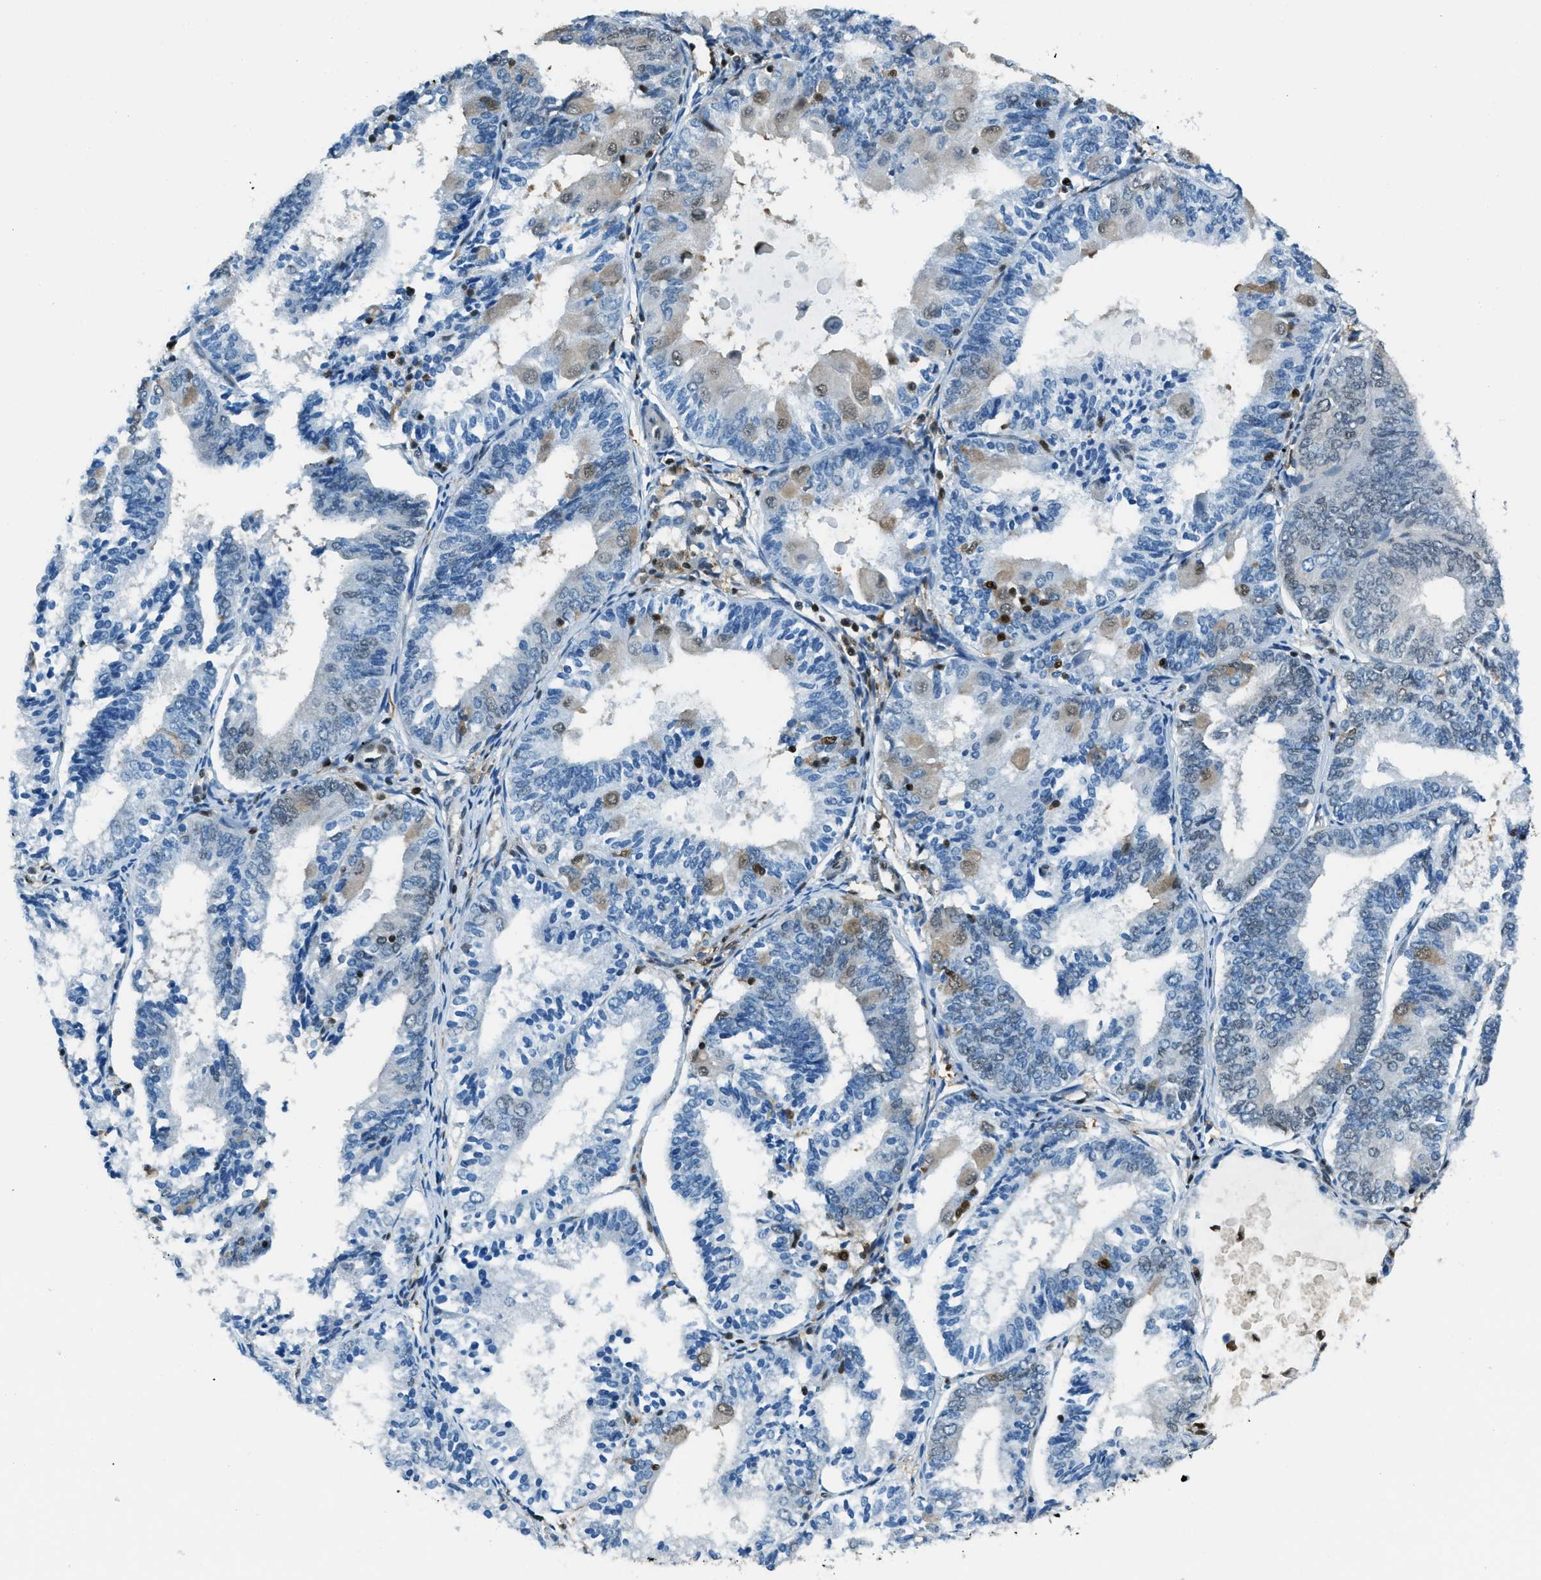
{"staining": {"intensity": "weak", "quantity": "<25%", "location": "nuclear"}, "tissue": "endometrial cancer", "cell_type": "Tumor cells", "image_type": "cancer", "snomed": [{"axis": "morphology", "description": "Adenocarcinoma, NOS"}, {"axis": "topography", "description": "Endometrium"}], "caption": "Tumor cells are negative for protein expression in human endometrial cancer.", "gene": "OGFR", "patient": {"sex": "female", "age": 81}}